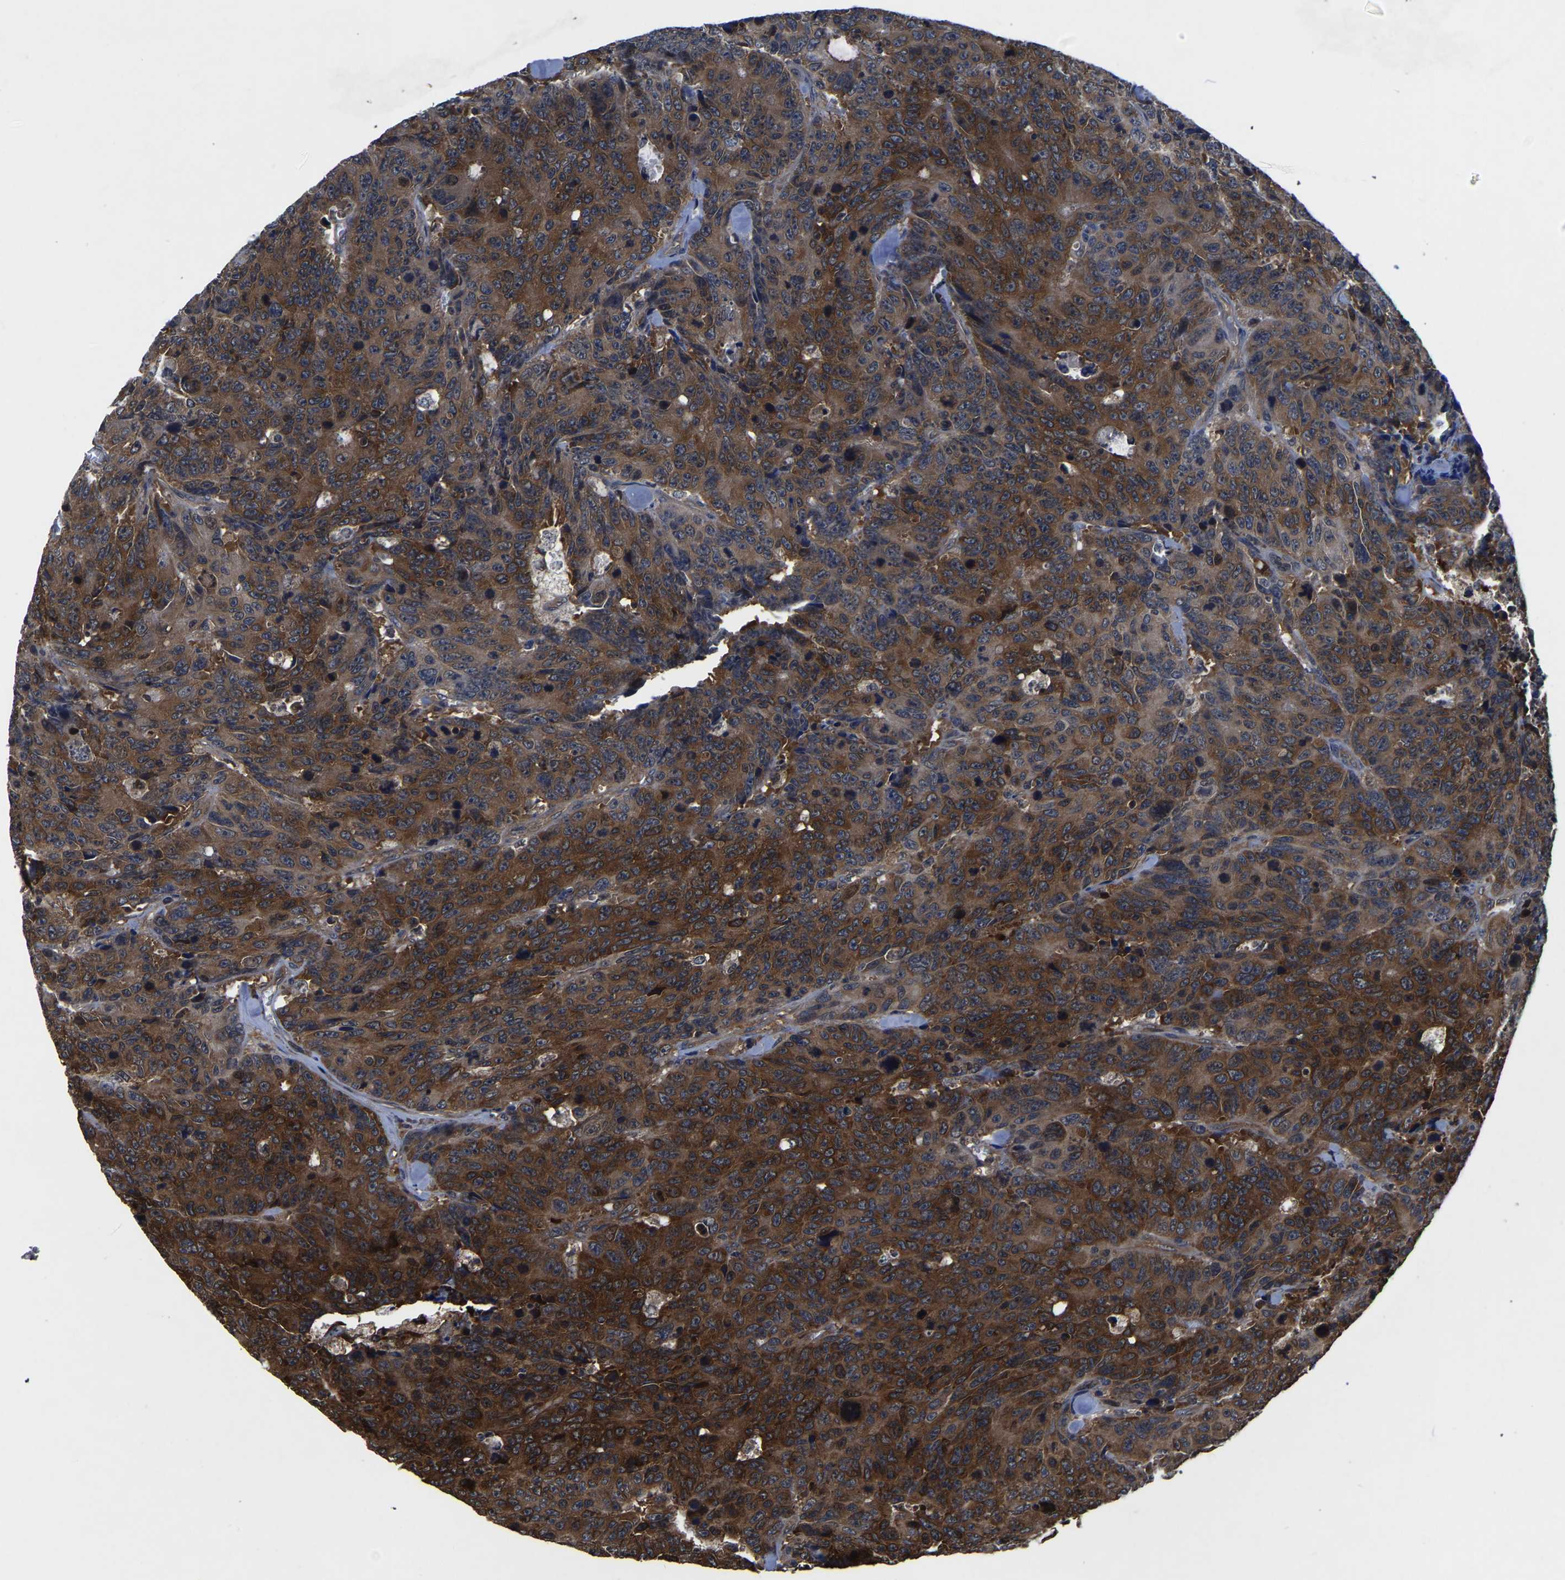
{"staining": {"intensity": "strong", "quantity": ">75%", "location": "cytoplasmic/membranous"}, "tissue": "colorectal cancer", "cell_type": "Tumor cells", "image_type": "cancer", "snomed": [{"axis": "morphology", "description": "Adenocarcinoma, NOS"}, {"axis": "topography", "description": "Colon"}], "caption": "Immunohistochemistry (IHC) photomicrograph of adenocarcinoma (colorectal) stained for a protein (brown), which shows high levels of strong cytoplasmic/membranous expression in approximately >75% of tumor cells.", "gene": "FGD5", "patient": {"sex": "female", "age": 86}}